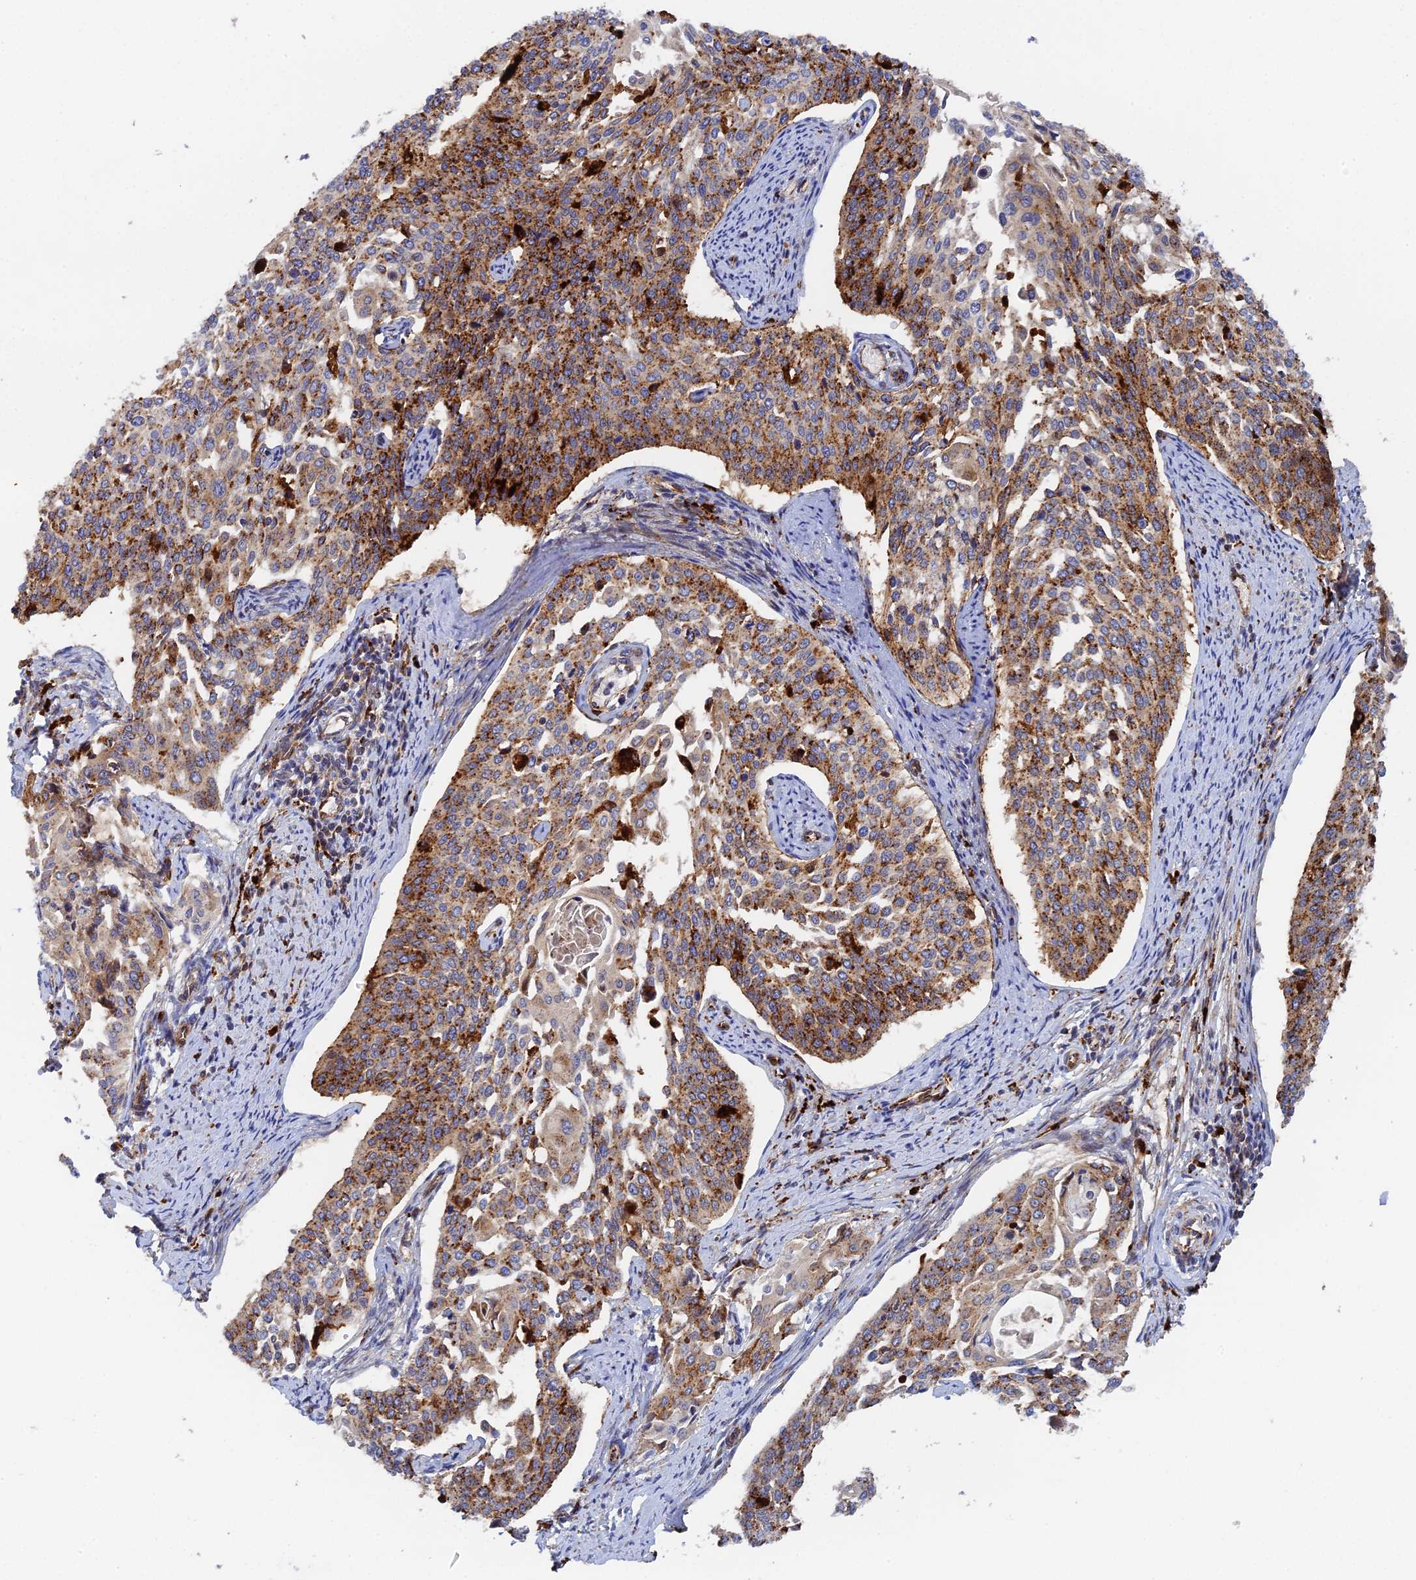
{"staining": {"intensity": "moderate", "quantity": ">75%", "location": "cytoplasmic/membranous"}, "tissue": "cervical cancer", "cell_type": "Tumor cells", "image_type": "cancer", "snomed": [{"axis": "morphology", "description": "Squamous cell carcinoma, NOS"}, {"axis": "topography", "description": "Cervix"}], "caption": "Tumor cells exhibit moderate cytoplasmic/membranous positivity in approximately >75% of cells in squamous cell carcinoma (cervical).", "gene": "PPP2R3C", "patient": {"sex": "female", "age": 44}}